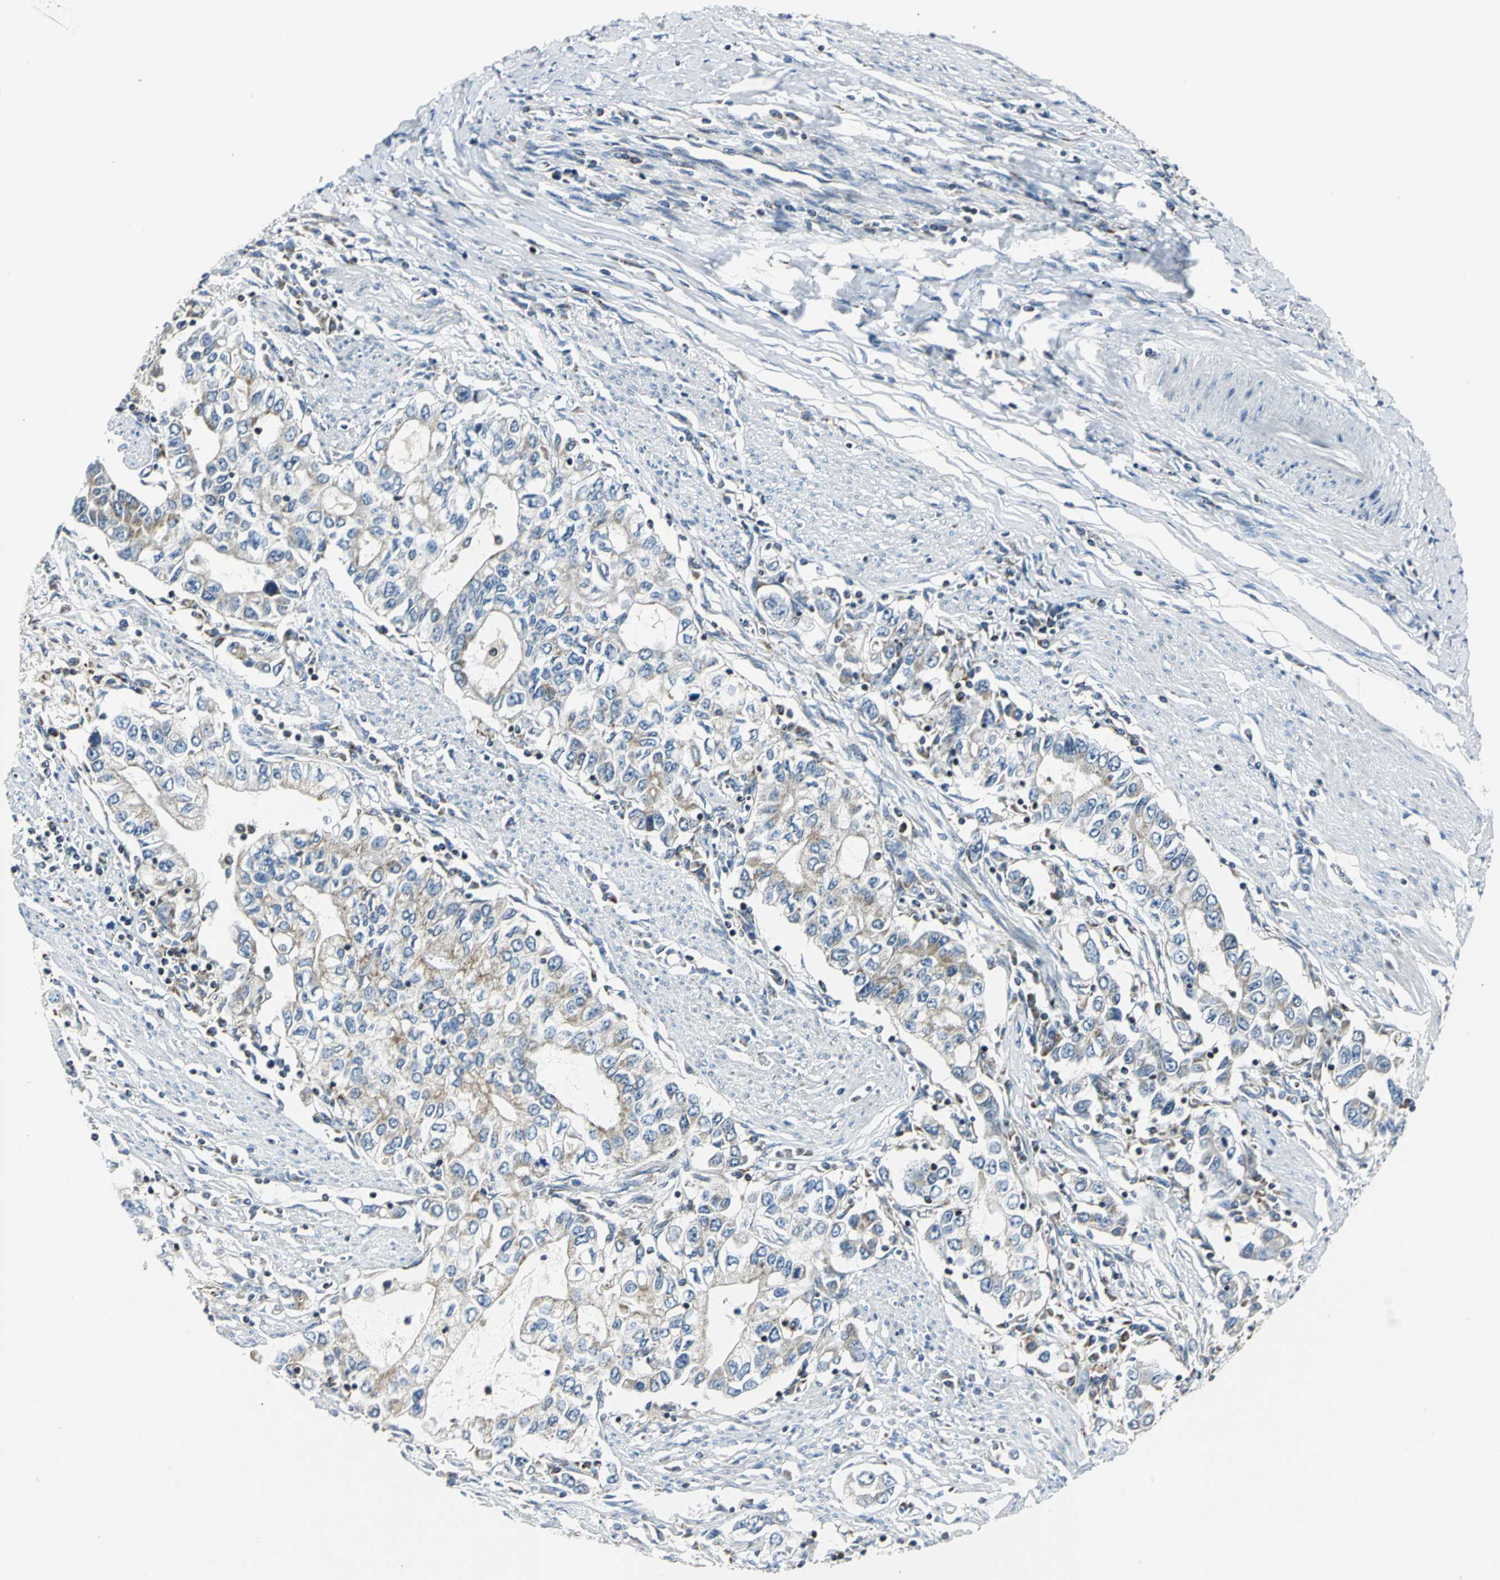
{"staining": {"intensity": "moderate", "quantity": "25%-75%", "location": "cytoplasmic/membranous"}, "tissue": "stomach cancer", "cell_type": "Tumor cells", "image_type": "cancer", "snomed": [{"axis": "morphology", "description": "Adenocarcinoma, NOS"}, {"axis": "topography", "description": "Stomach, lower"}], "caption": "Immunohistochemical staining of human adenocarcinoma (stomach) displays medium levels of moderate cytoplasmic/membranous protein expression in approximately 25%-75% of tumor cells.", "gene": "USP40", "patient": {"sex": "female", "age": 72}}